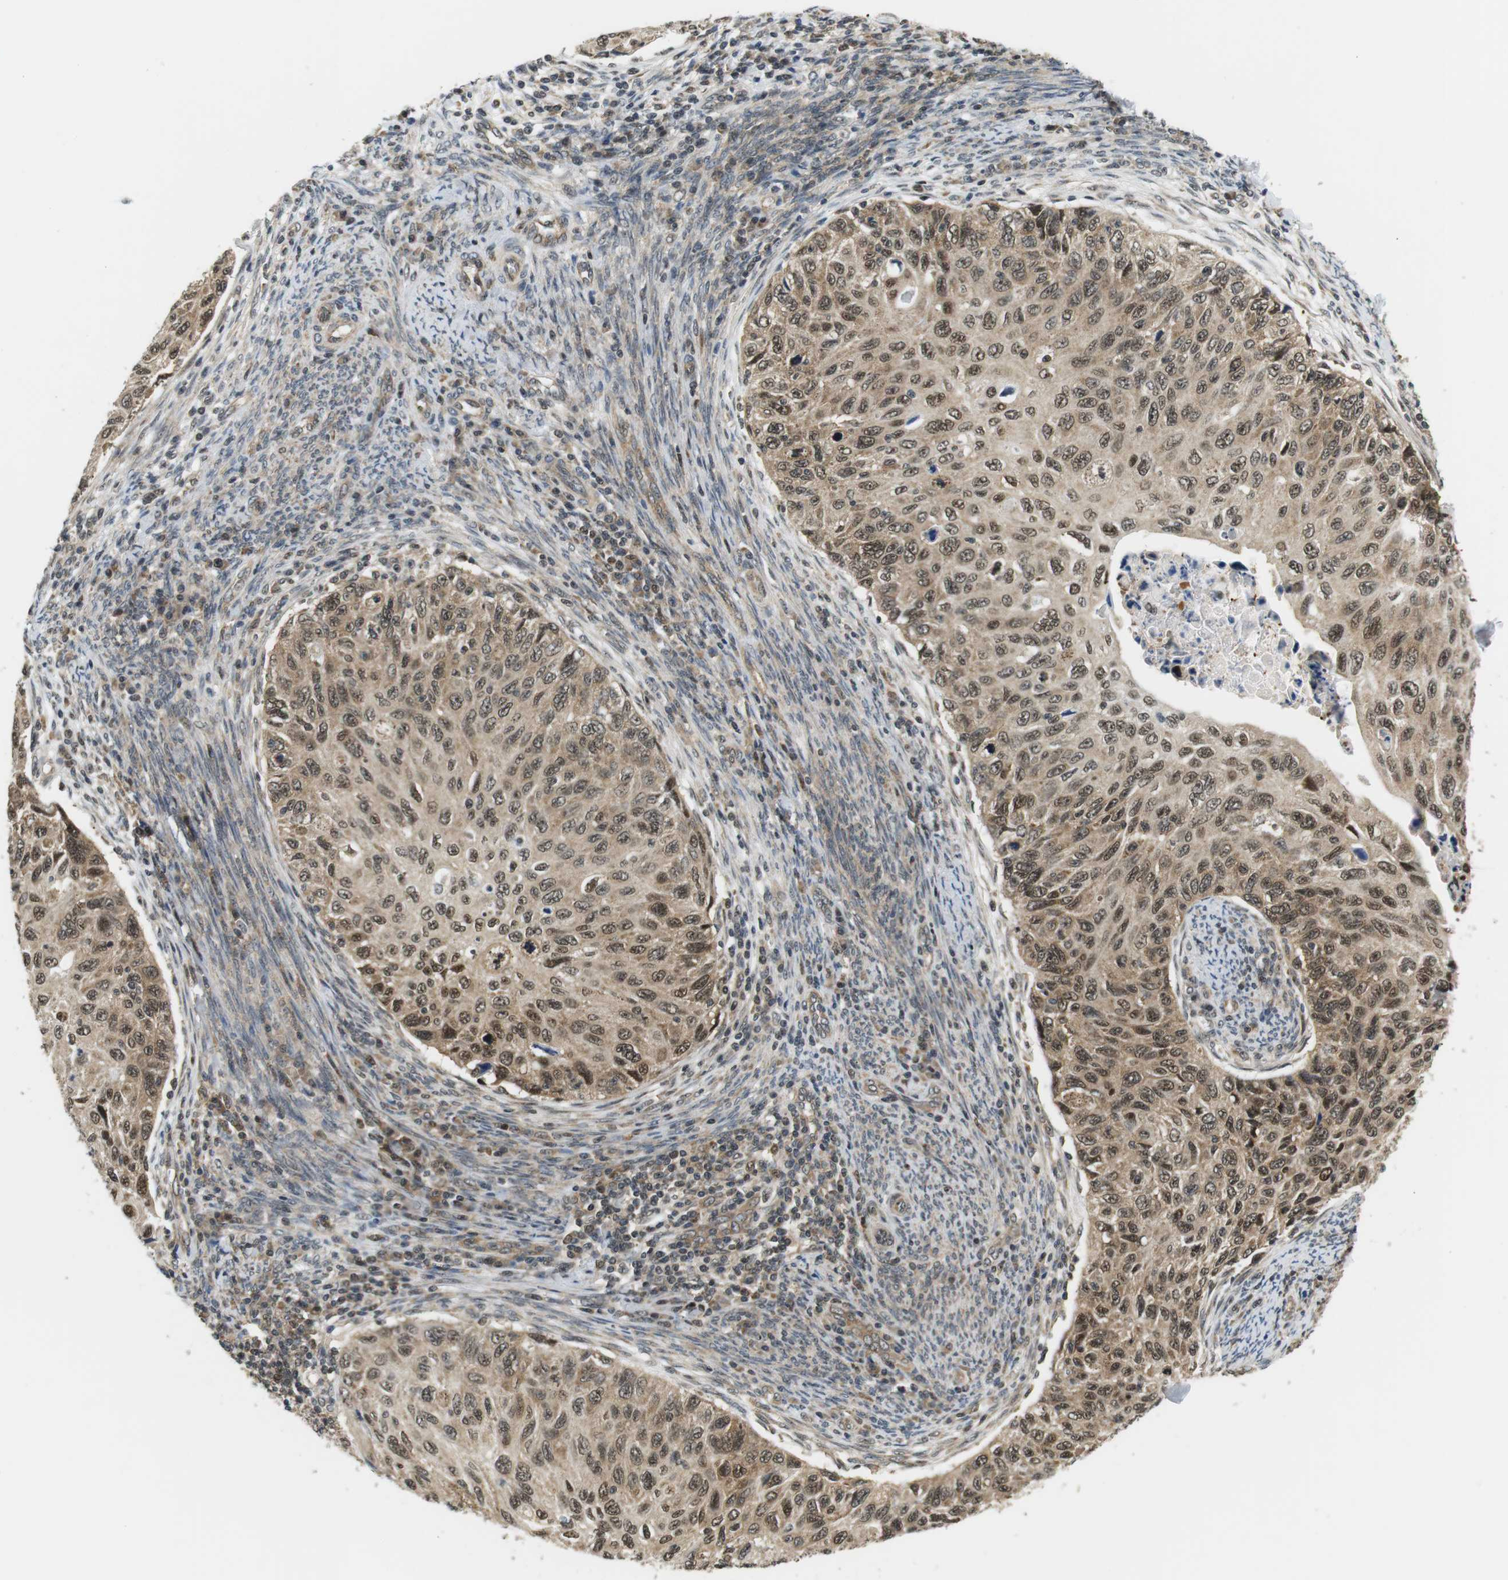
{"staining": {"intensity": "moderate", "quantity": ">75%", "location": "cytoplasmic/membranous,nuclear"}, "tissue": "cervical cancer", "cell_type": "Tumor cells", "image_type": "cancer", "snomed": [{"axis": "morphology", "description": "Squamous cell carcinoma, NOS"}, {"axis": "topography", "description": "Cervix"}], "caption": "Brown immunohistochemical staining in human cervical squamous cell carcinoma shows moderate cytoplasmic/membranous and nuclear staining in approximately >75% of tumor cells. The staining was performed using DAB (3,3'-diaminobenzidine), with brown indicating positive protein expression. Nuclei are stained blue with hematoxylin.", "gene": "CSNK2B", "patient": {"sex": "female", "age": 70}}